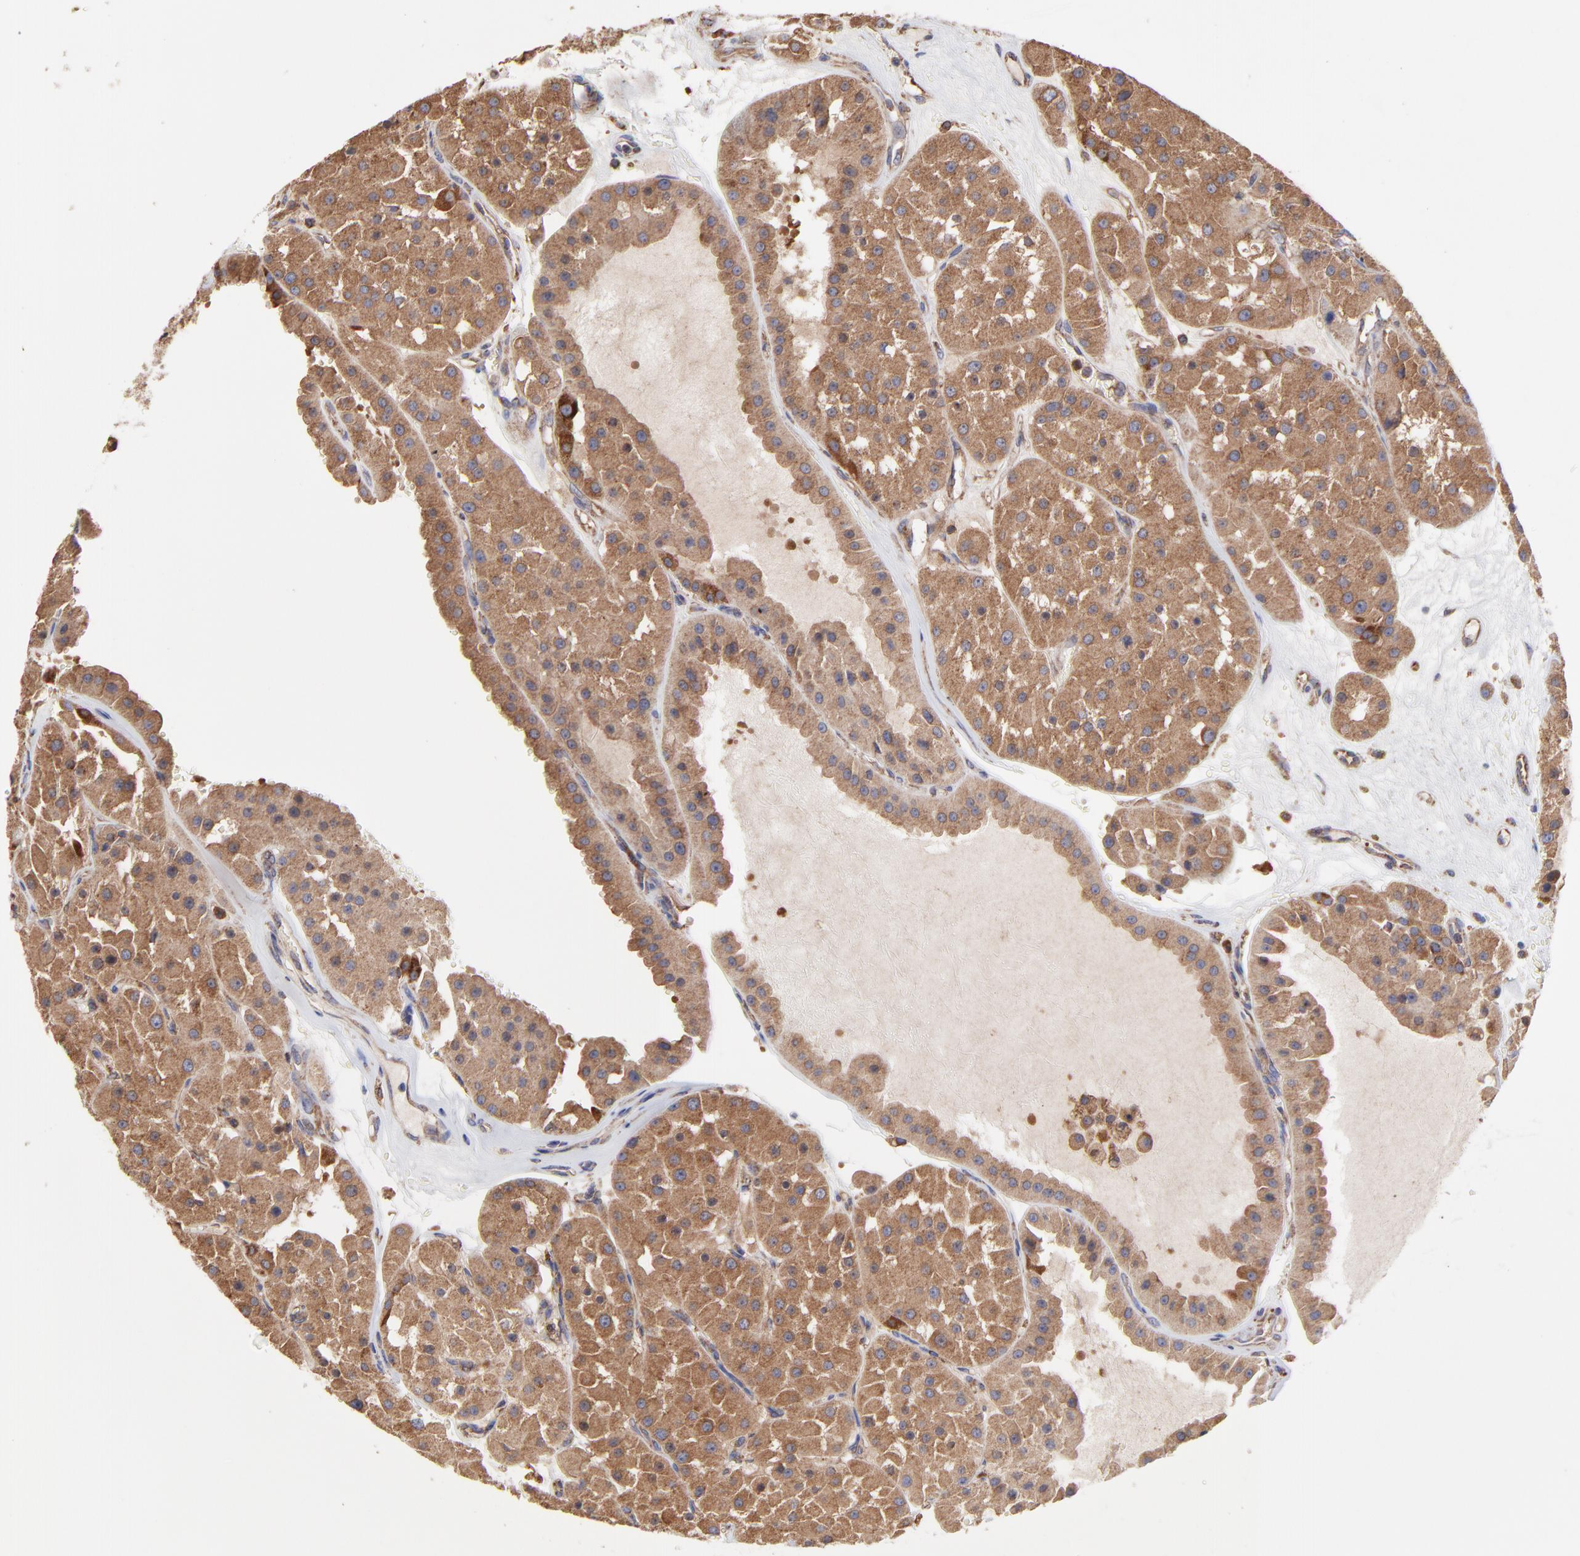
{"staining": {"intensity": "moderate", "quantity": ">75%", "location": "cytoplasmic/membranous"}, "tissue": "renal cancer", "cell_type": "Tumor cells", "image_type": "cancer", "snomed": [{"axis": "morphology", "description": "Adenocarcinoma, uncertain malignant potential"}, {"axis": "topography", "description": "Kidney"}], "caption": "A brown stain labels moderate cytoplasmic/membranous staining of a protein in human renal adenocarcinoma,  uncertain malignant potential tumor cells.", "gene": "PFKM", "patient": {"sex": "male", "age": 63}}